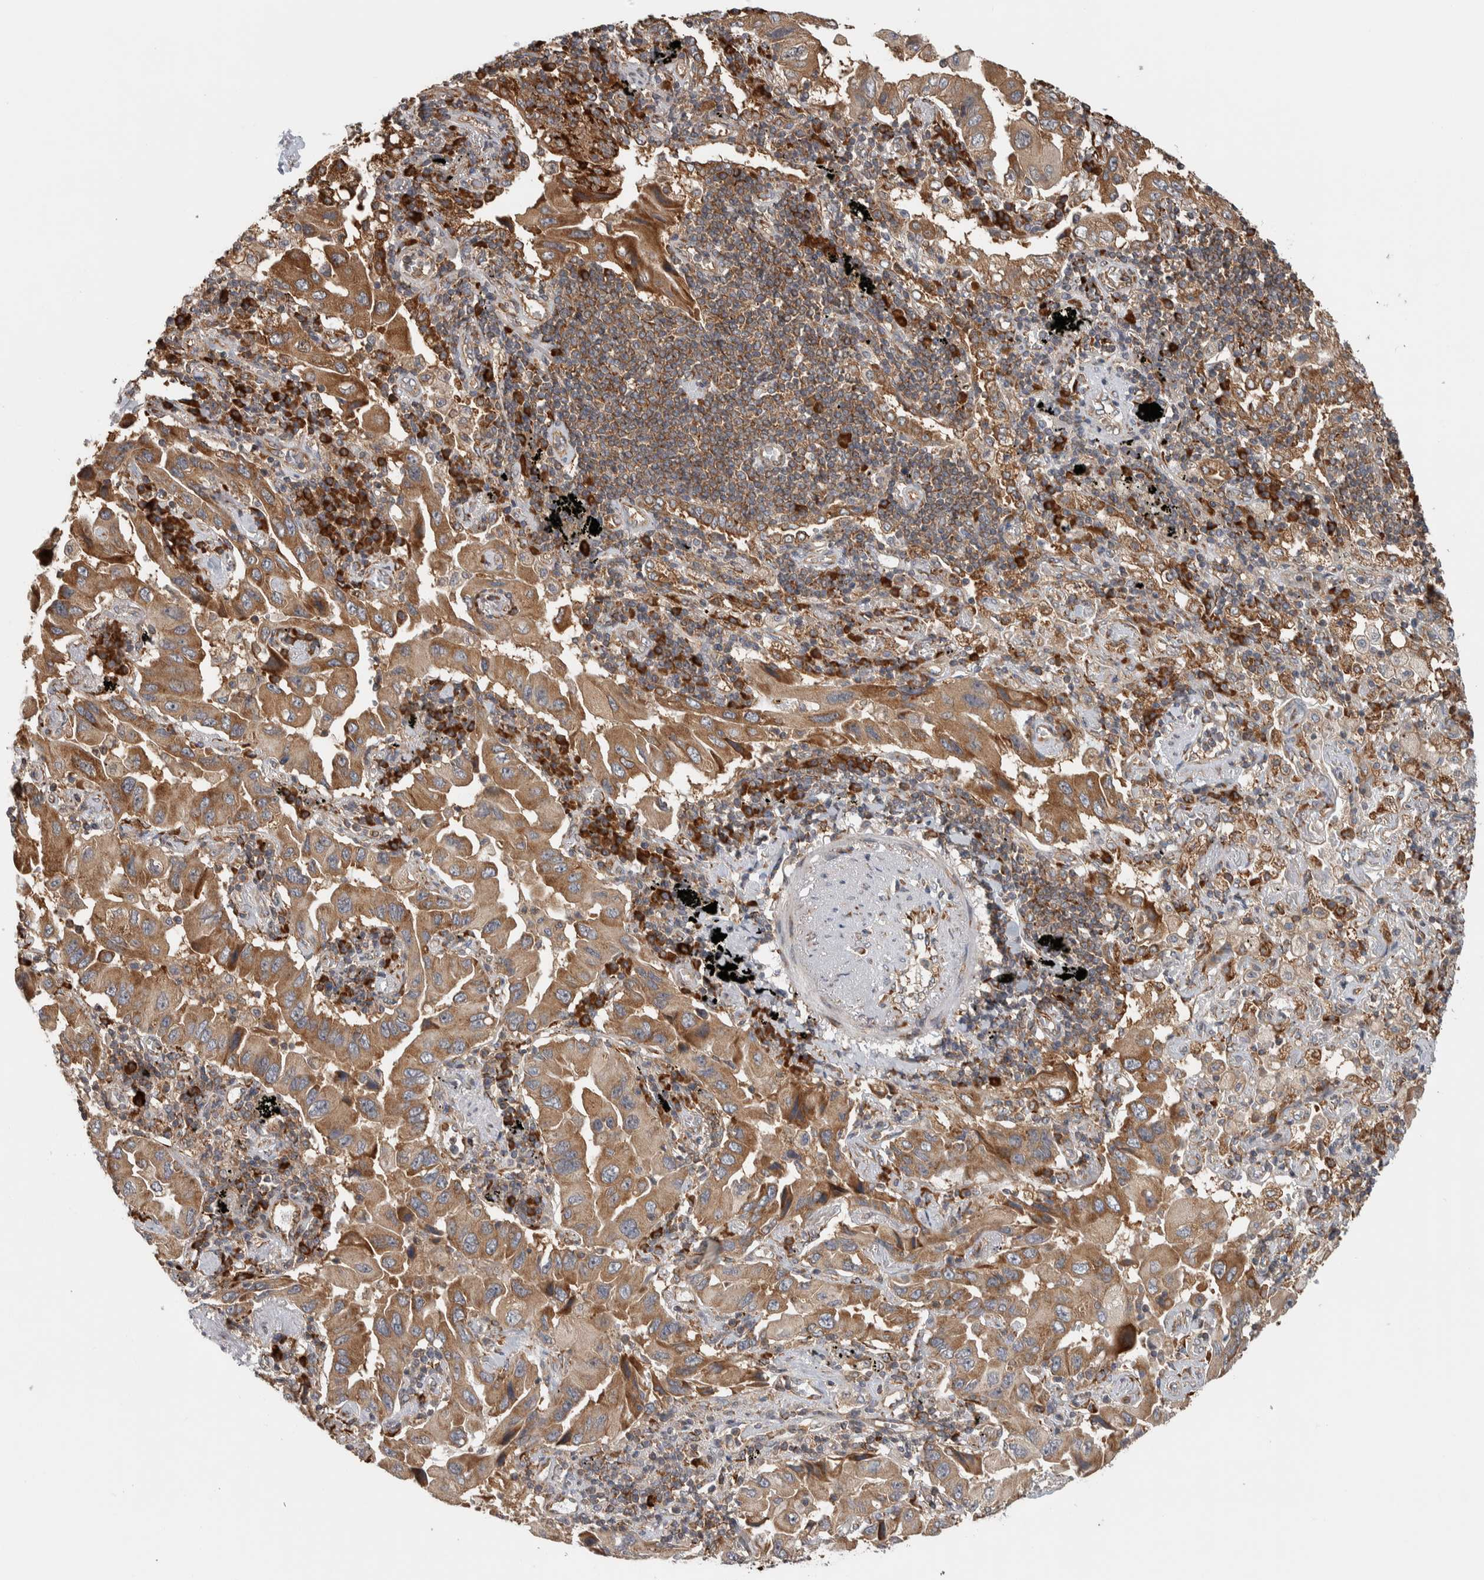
{"staining": {"intensity": "moderate", "quantity": ">75%", "location": "cytoplasmic/membranous"}, "tissue": "lung cancer", "cell_type": "Tumor cells", "image_type": "cancer", "snomed": [{"axis": "morphology", "description": "Adenocarcinoma, NOS"}, {"axis": "topography", "description": "Lung"}], "caption": "Adenocarcinoma (lung) stained with DAB (3,3'-diaminobenzidine) immunohistochemistry displays medium levels of moderate cytoplasmic/membranous expression in about >75% of tumor cells.", "gene": "EIF3H", "patient": {"sex": "female", "age": 65}}